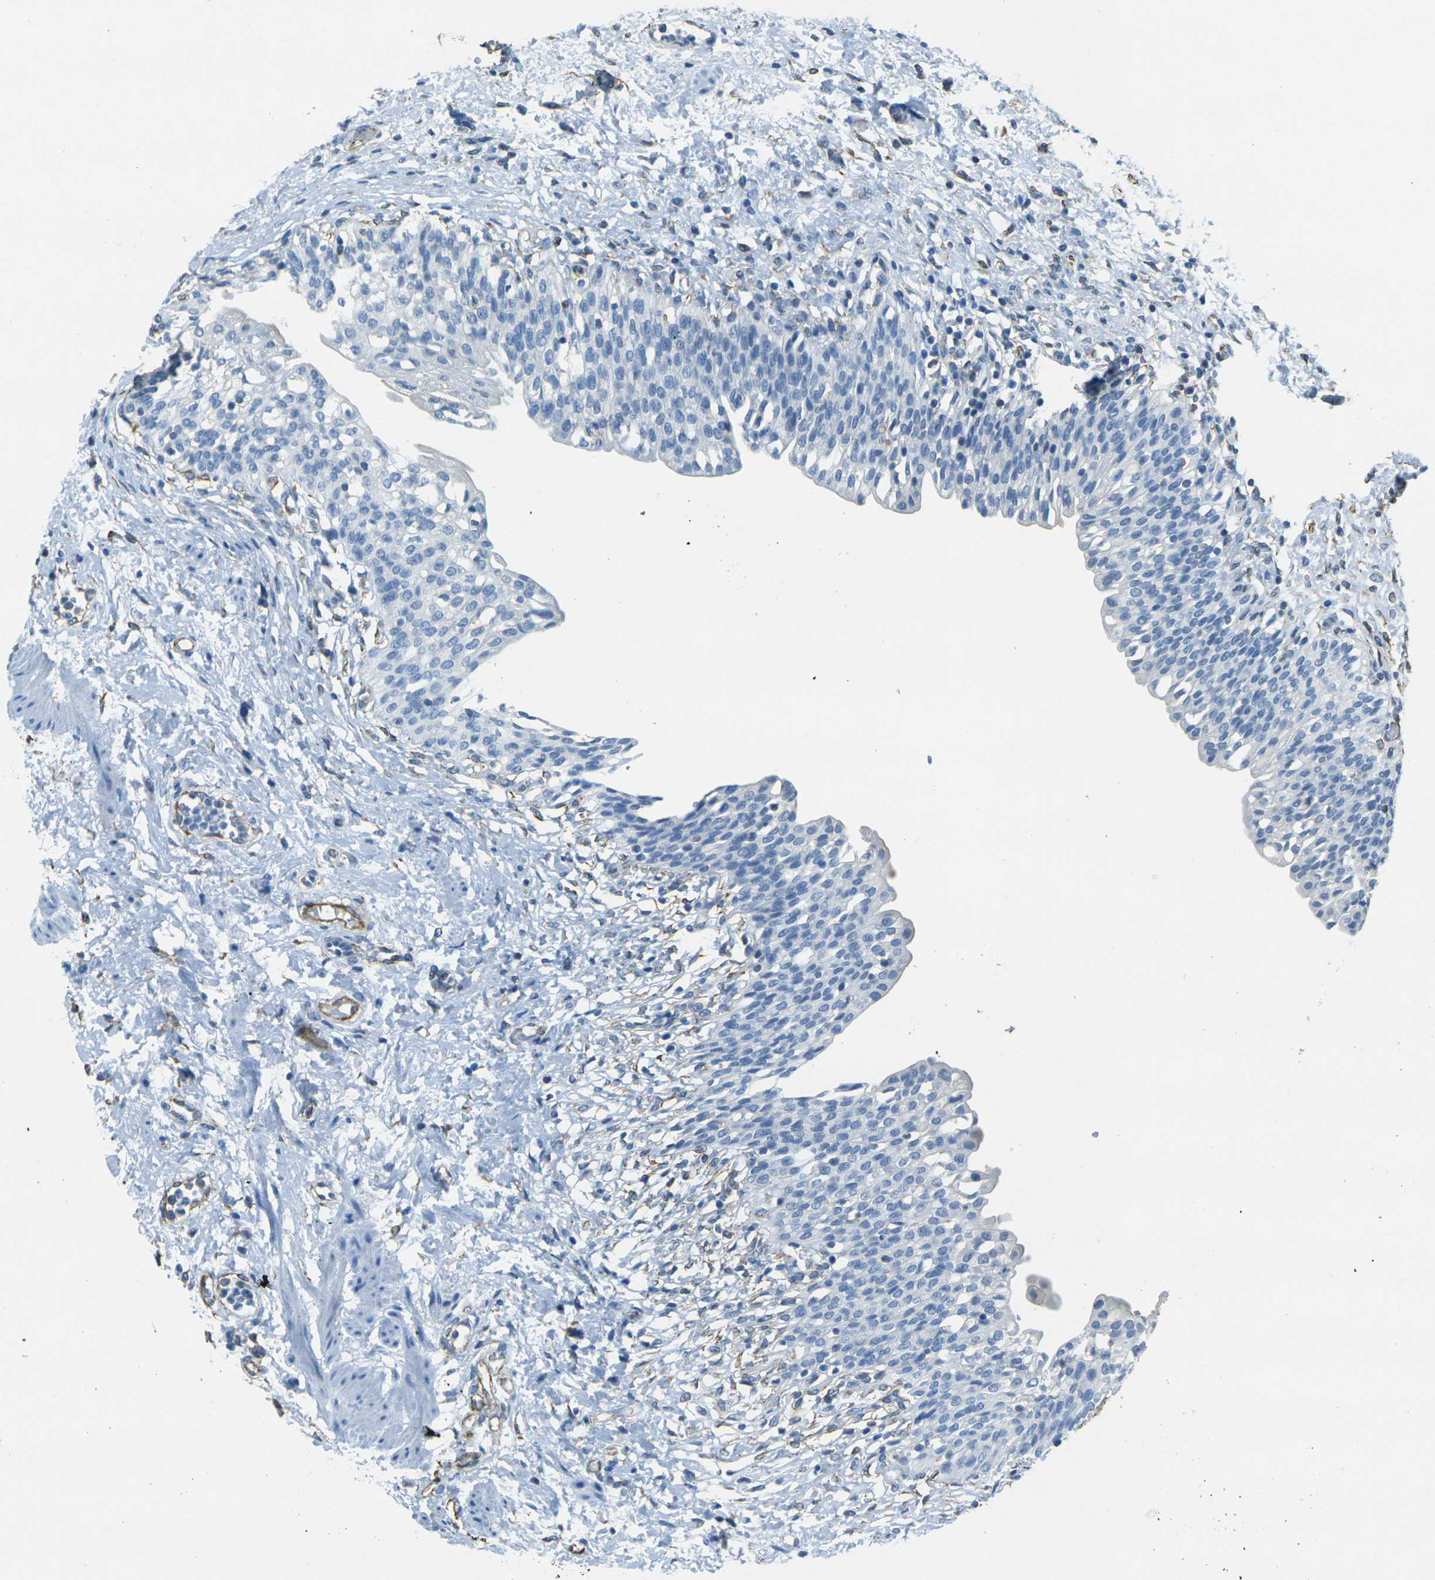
{"staining": {"intensity": "negative", "quantity": "none", "location": "none"}, "tissue": "urinary bladder", "cell_type": "Urothelial cells", "image_type": "normal", "snomed": [{"axis": "morphology", "description": "Normal tissue, NOS"}, {"axis": "topography", "description": "Urinary bladder"}], "caption": "Immunohistochemistry of unremarkable urinary bladder reveals no positivity in urothelial cells. Brightfield microscopy of immunohistochemistry stained with DAB (brown) and hematoxylin (blue), captured at high magnification.", "gene": "SORT1", "patient": {"sex": "male", "age": 55}}